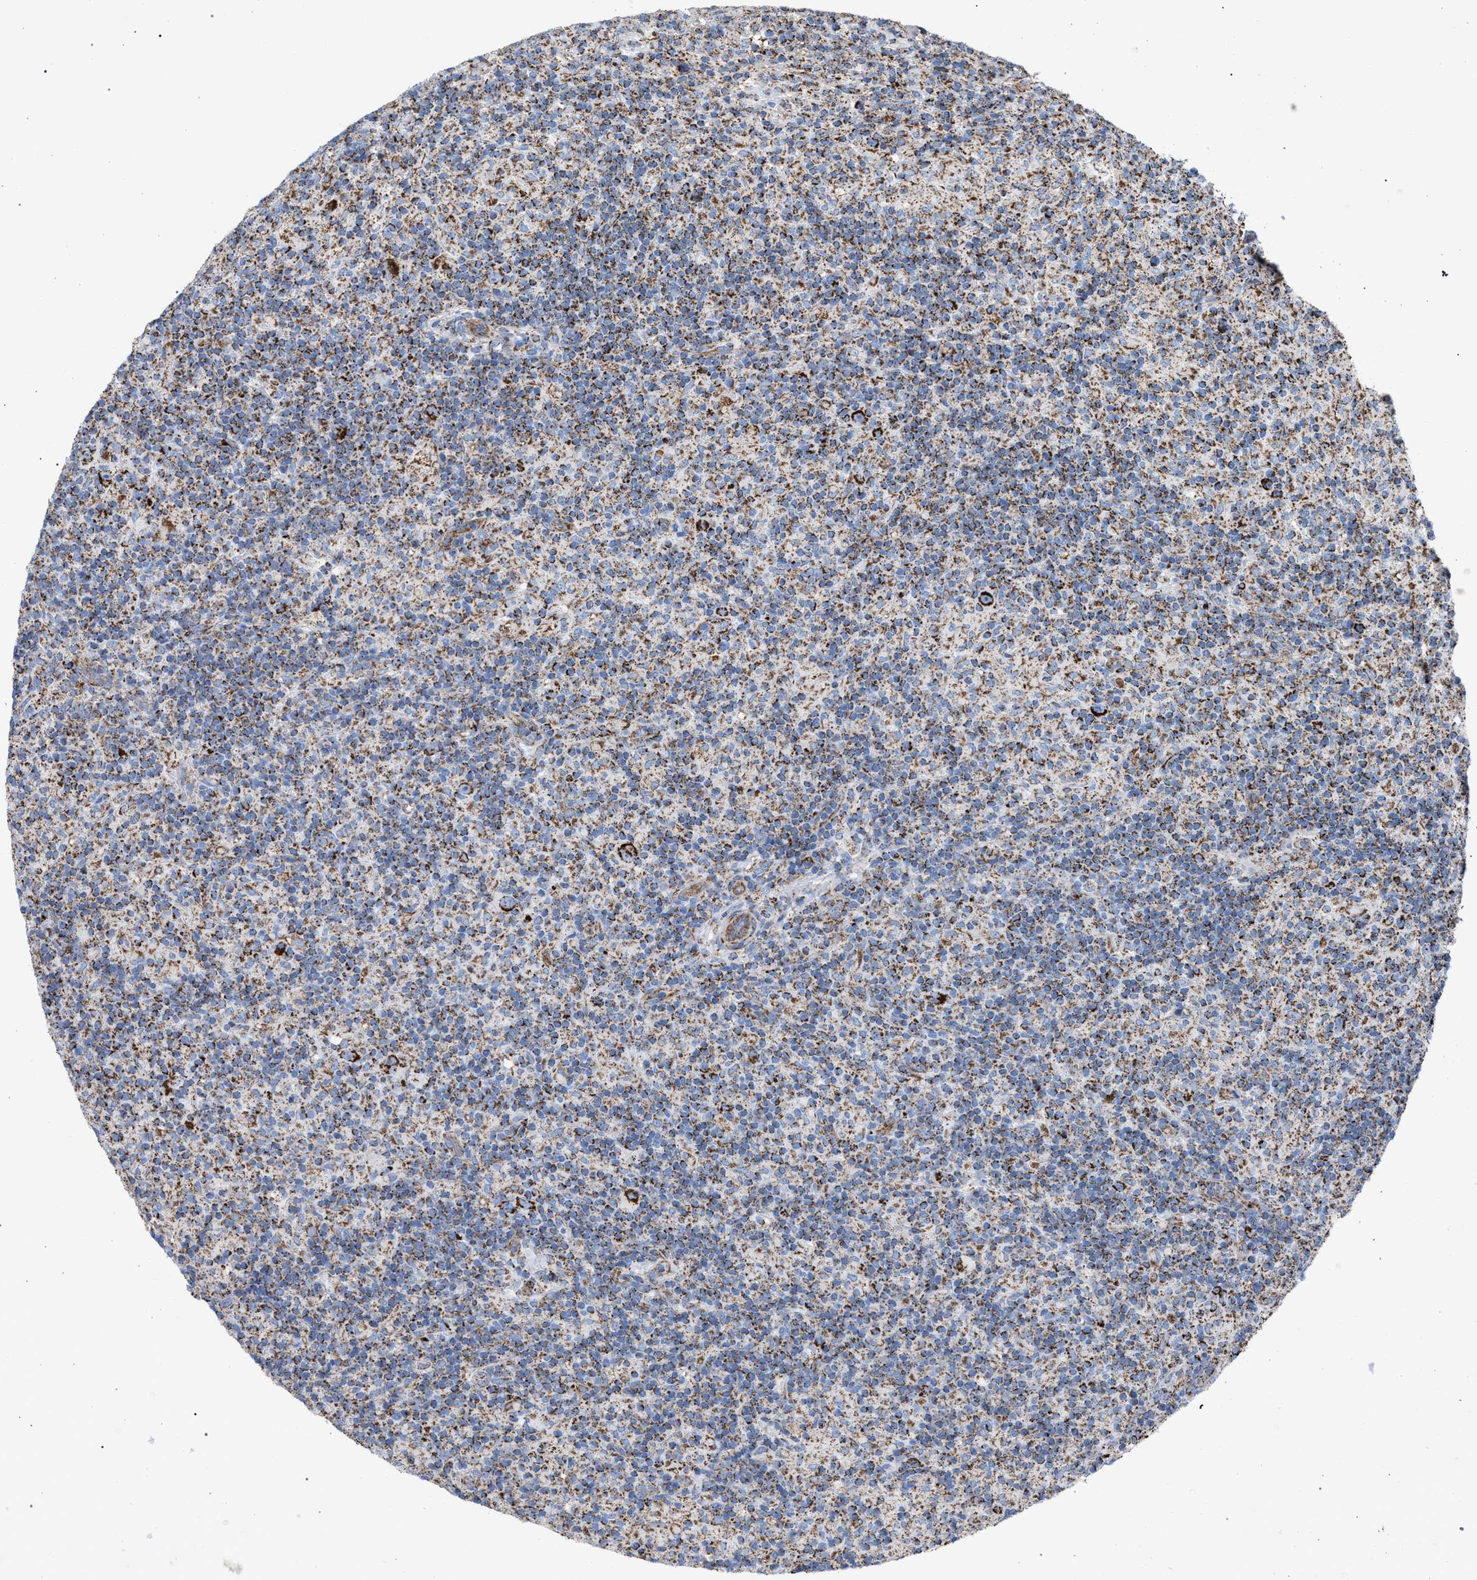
{"staining": {"intensity": "strong", "quantity": ">75%", "location": "cytoplasmic/membranous"}, "tissue": "lymphoma", "cell_type": "Tumor cells", "image_type": "cancer", "snomed": [{"axis": "morphology", "description": "Hodgkin's disease, NOS"}, {"axis": "topography", "description": "Lymph node"}], "caption": "Immunohistochemical staining of Hodgkin's disease shows high levels of strong cytoplasmic/membranous protein expression in approximately >75% of tumor cells.", "gene": "VPS13A", "patient": {"sex": "male", "age": 70}}